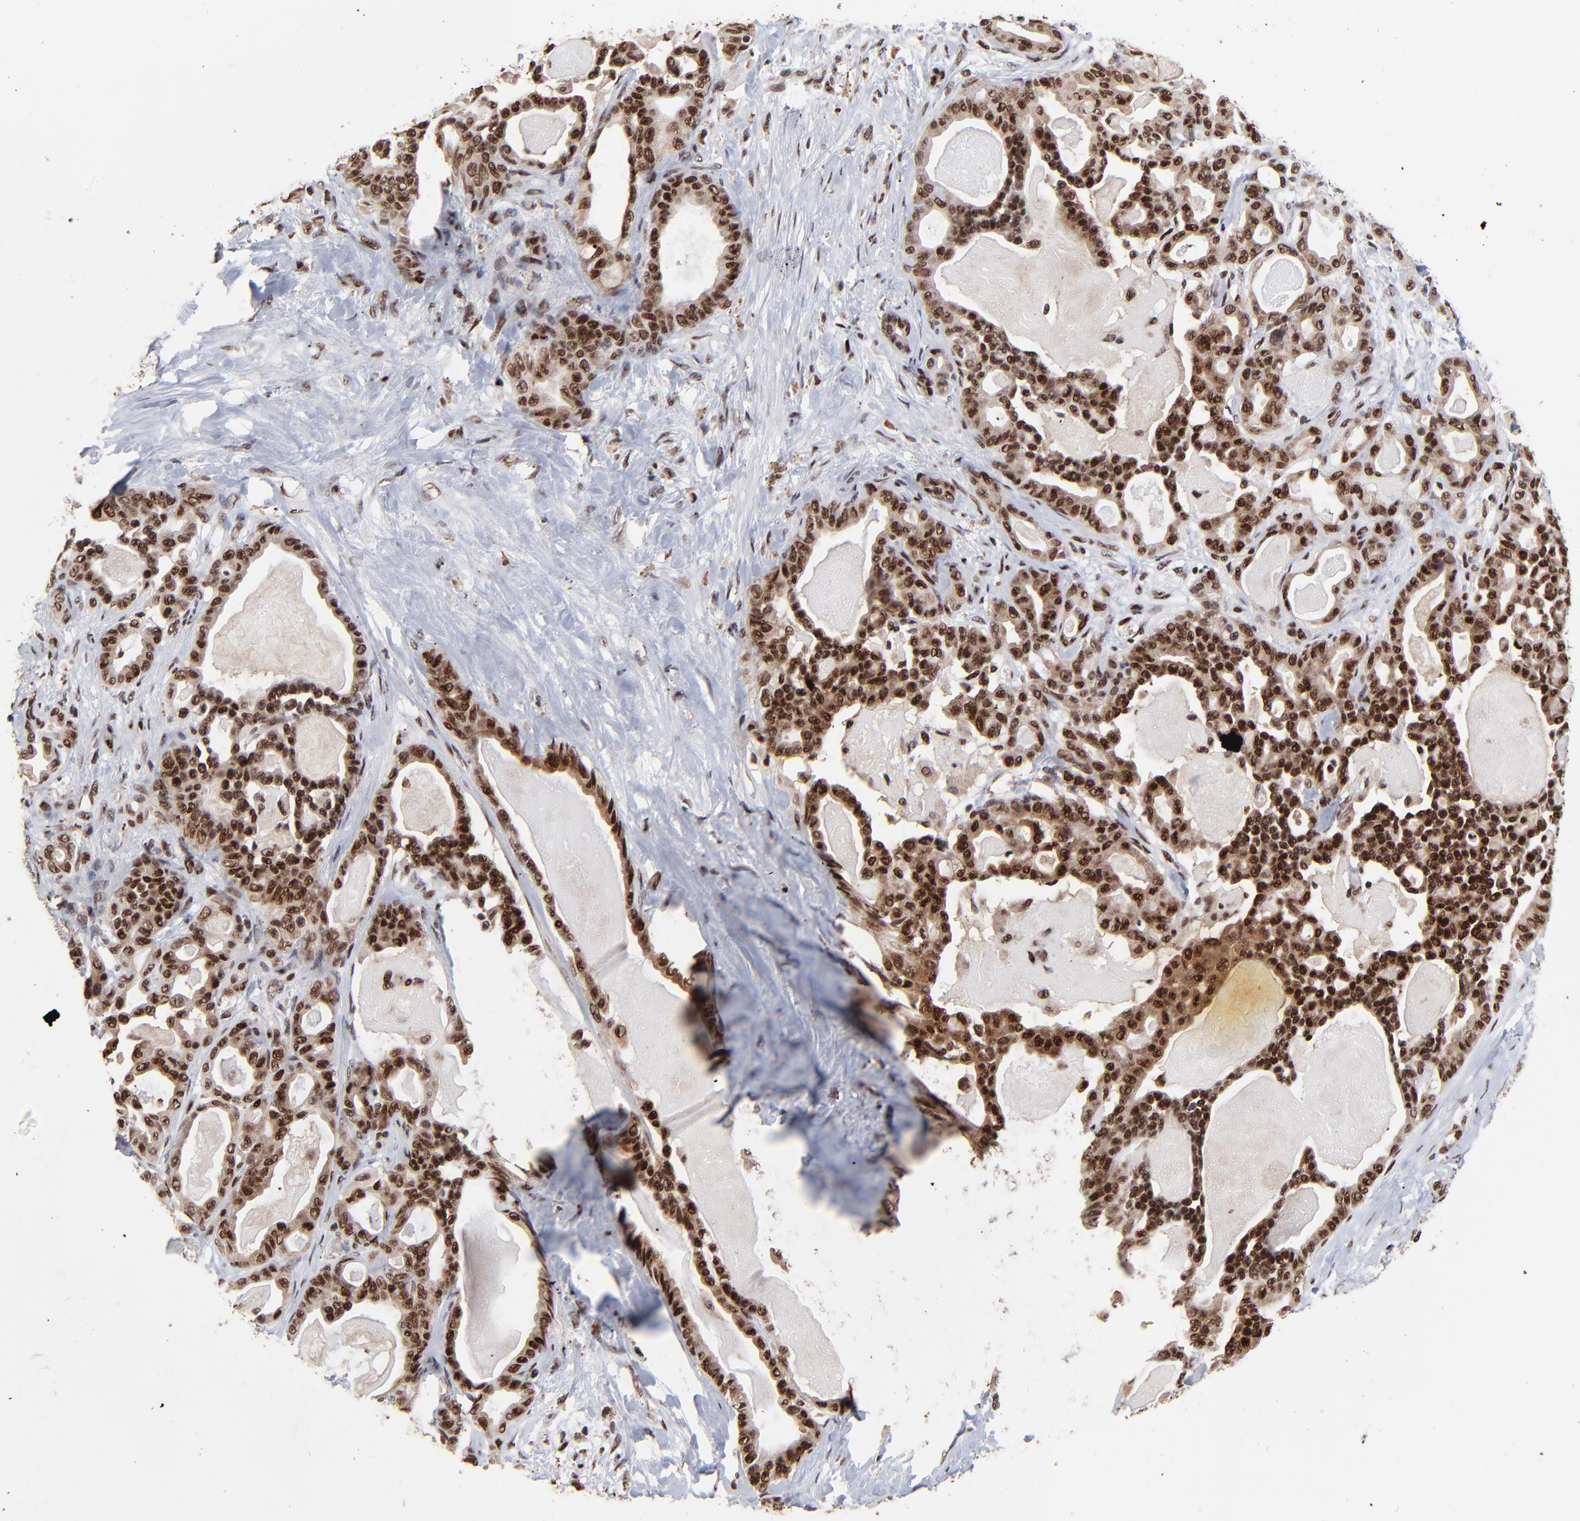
{"staining": {"intensity": "strong", "quantity": ">75%", "location": "nuclear"}, "tissue": "pancreatic cancer", "cell_type": "Tumor cells", "image_type": "cancer", "snomed": [{"axis": "morphology", "description": "Adenocarcinoma, NOS"}, {"axis": "topography", "description": "Pancreas"}], "caption": "A brown stain shows strong nuclear staining of a protein in pancreatic adenocarcinoma tumor cells.", "gene": "RBM22", "patient": {"sex": "male", "age": 63}}